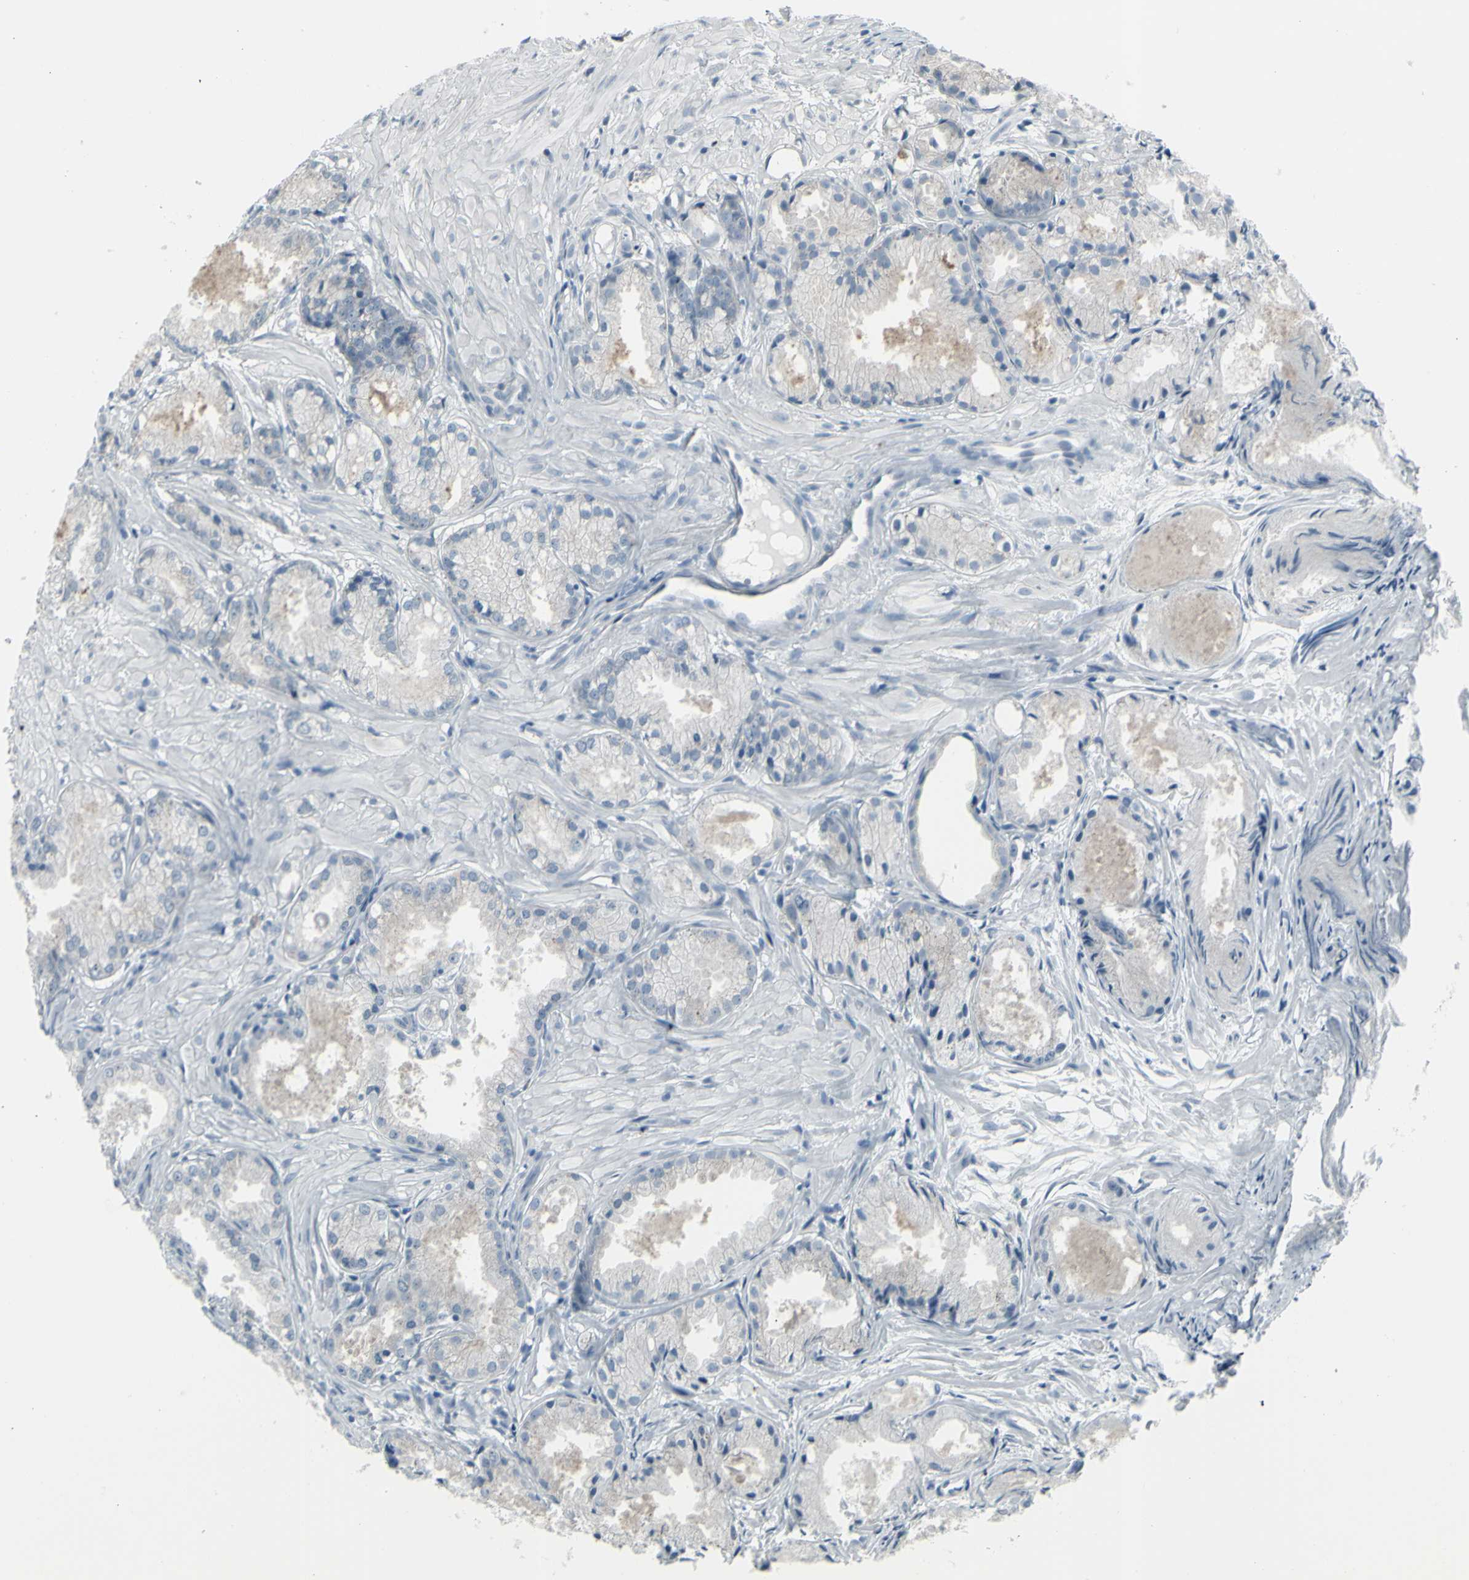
{"staining": {"intensity": "negative", "quantity": "none", "location": "none"}, "tissue": "prostate cancer", "cell_type": "Tumor cells", "image_type": "cancer", "snomed": [{"axis": "morphology", "description": "Adenocarcinoma, Low grade"}, {"axis": "topography", "description": "Prostate"}], "caption": "Immunohistochemistry of prostate cancer shows no positivity in tumor cells.", "gene": "RAB3A", "patient": {"sex": "male", "age": 72}}